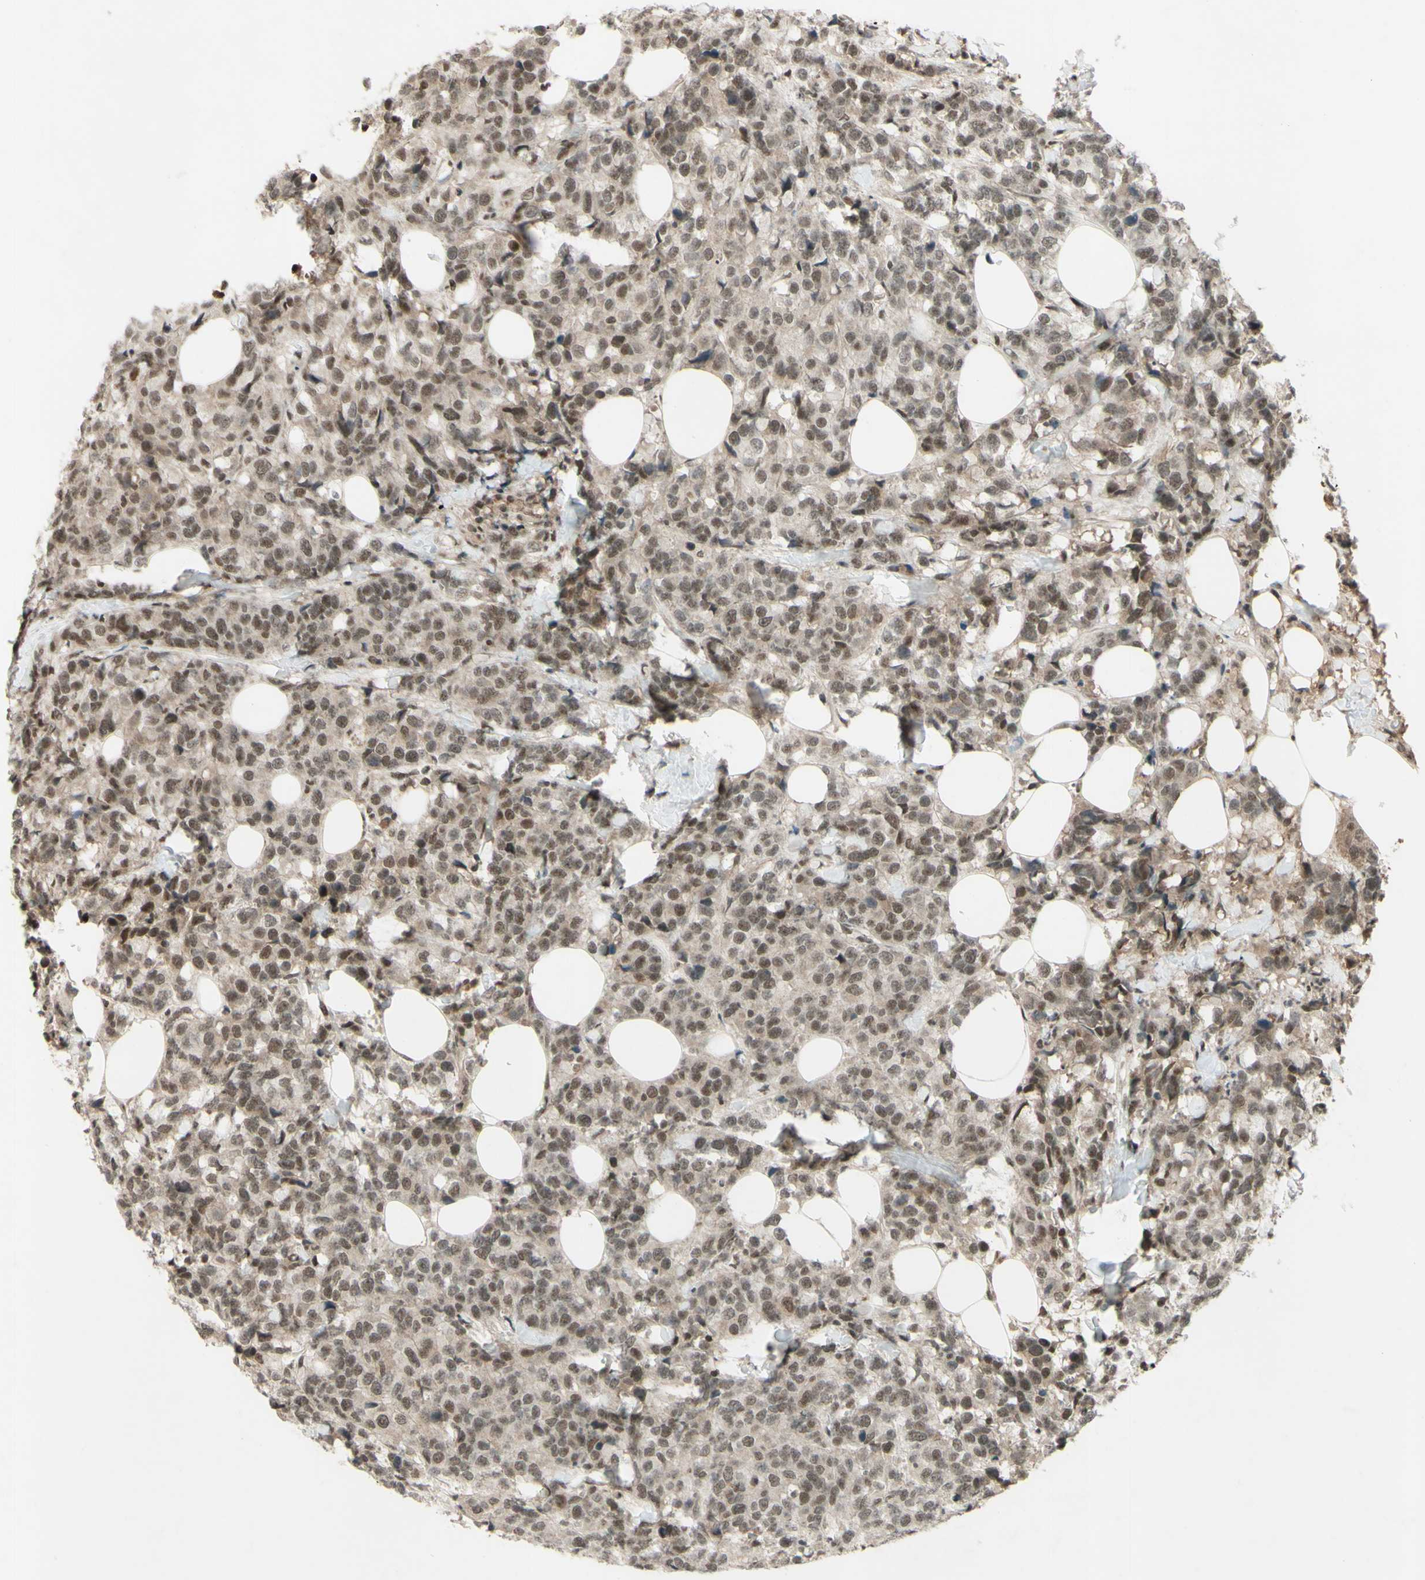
{"staining": {"intensity": "moderate", "quantity": ">75%", "location": "nuclear"}, "tissue": "breast cancer", "cell_type": "Tumor cells", "image_type": "cancer", "snomed": [{"axis": "morphology", "description": "Lobular carcinoma"}, {"axis": "topography", "description": "Breast"}], "caption": "This is a photomicrograph of IHC staining of breast cancer, which shows moderate expression in the nuclear of tumor cells.", "gene": "SNW1", "patient": {"sex": "female", "age": 59}}